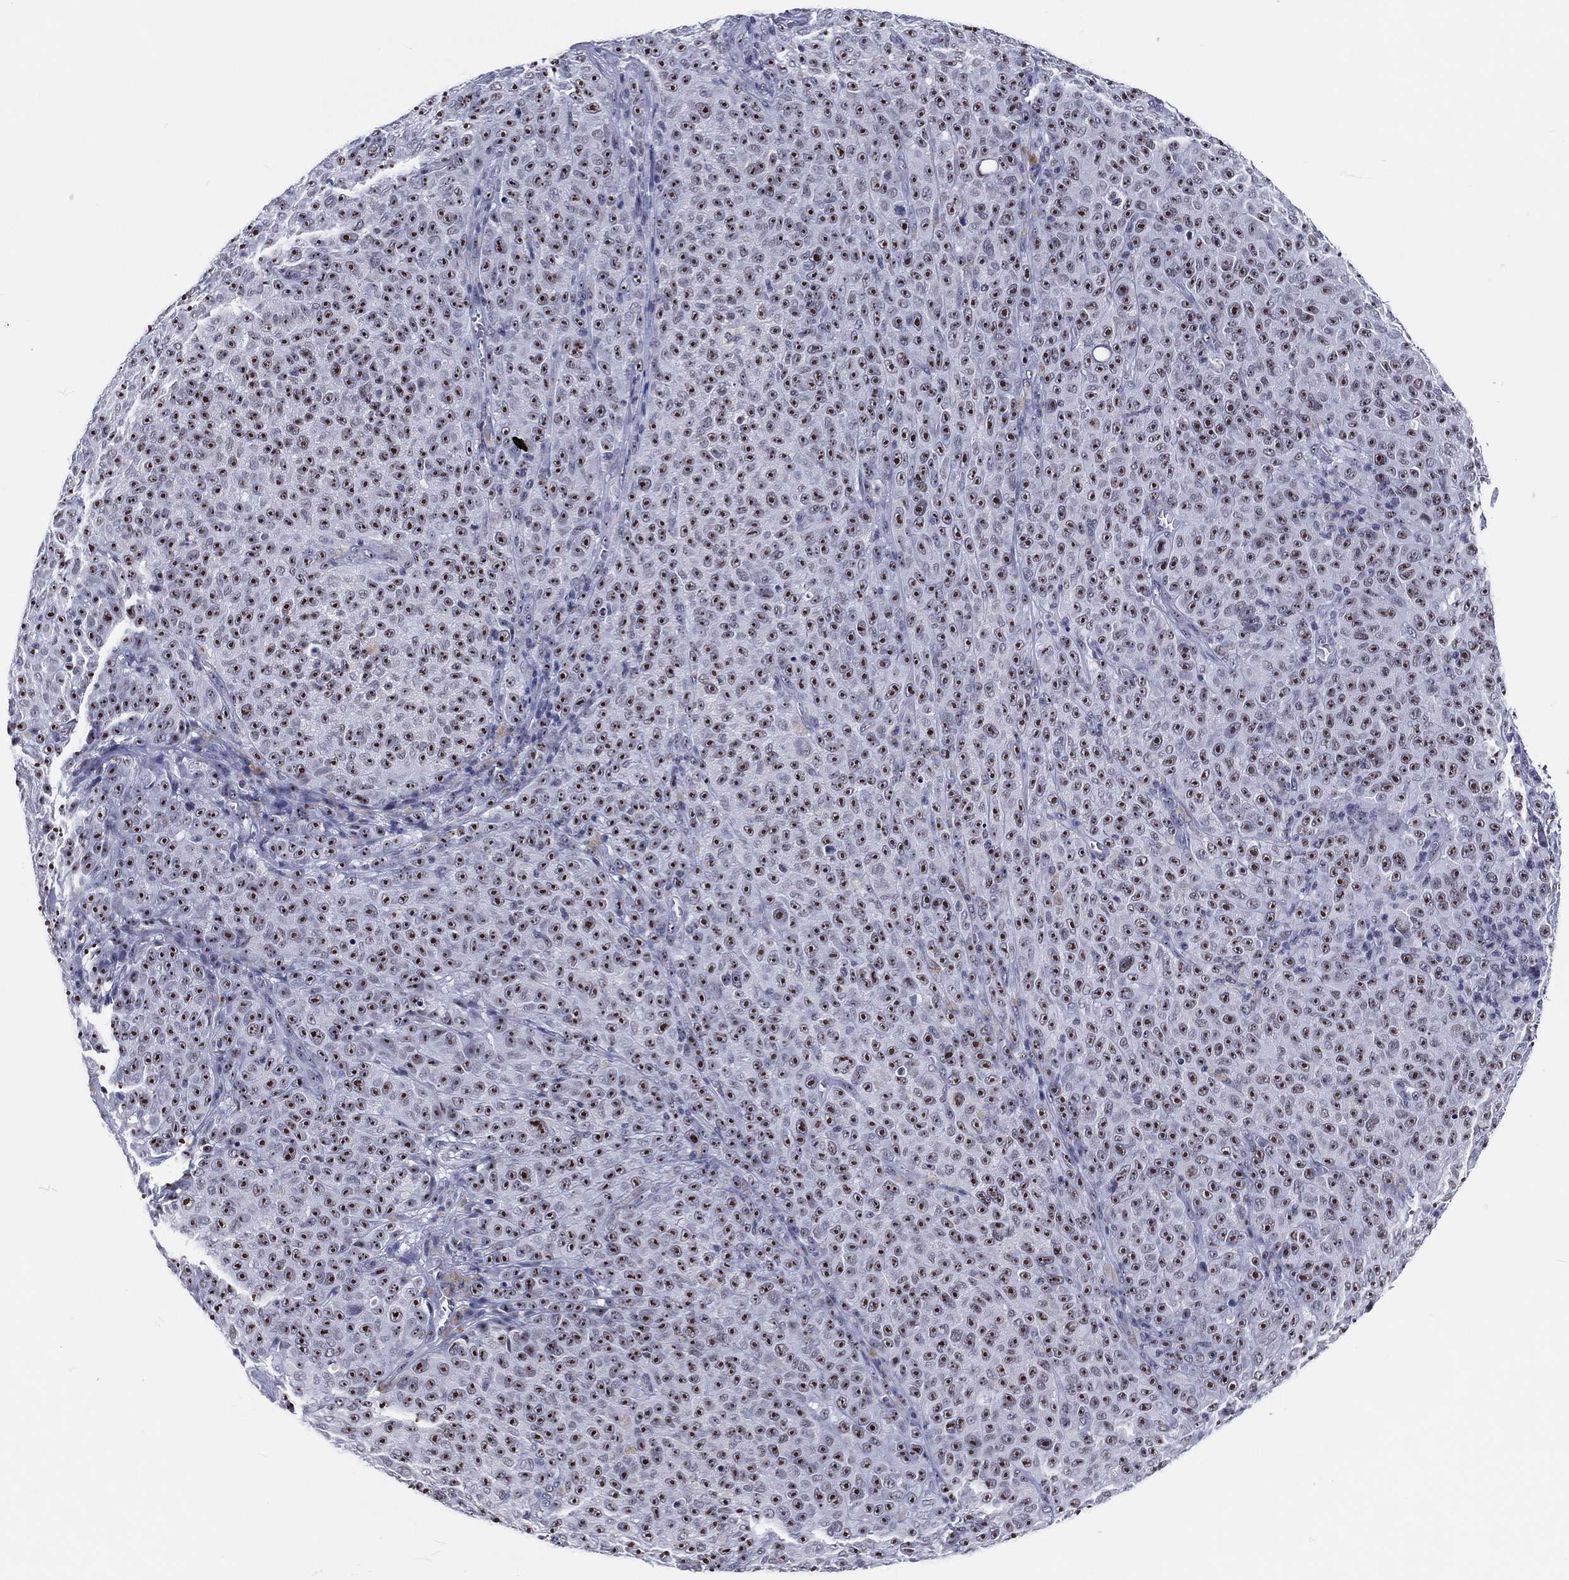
{"staining": {"intensity": "moderate", "quantity": ">75%", "location": "nuclear"}, "tissue": "melanoma", "cell_type": "Tumor cells", "image_type": "cancer", "snomed": [{"axis": "morphology", "description": "Malignant melanoma, NOS"}, {"axis": "topography", "description": "Skin"}], "caption": "Immunohistochemistry (IHC) histopathology image of neoplastic tissue: malignant melanoma stained using immunohistochemistry (IHC) exhibits medium levels of moderate protein expression localized specifically in the nuclear of tumor cells, appearing as a nuclear brown color.", "gene": "MAPK8IP1", "patient": {"sex": "female", "age": 82}}